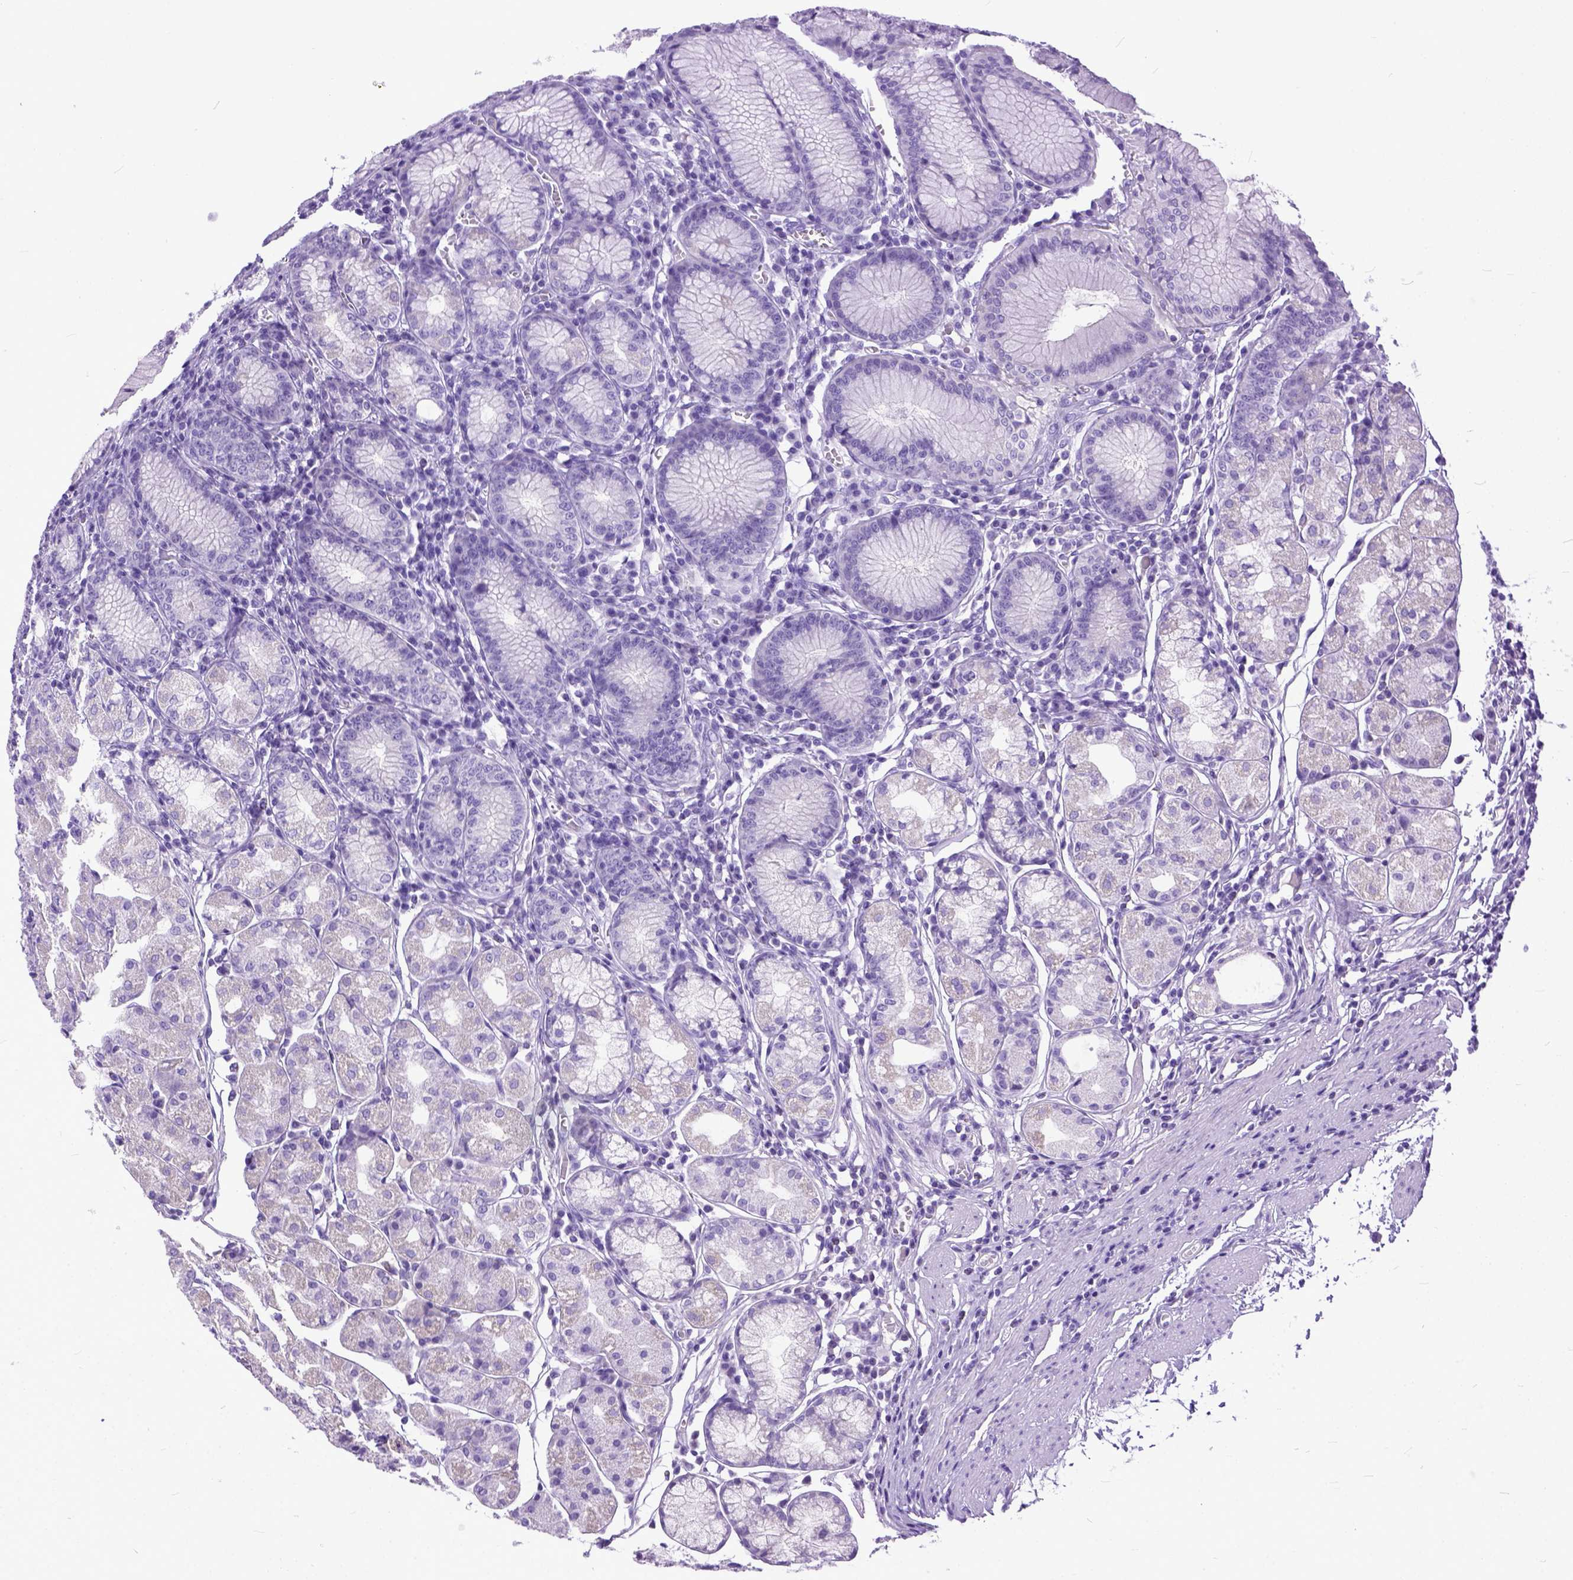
{"staining": {"intensity": "negative", "quantity": "none", "location": "none"}, "tissue": "stomach", "cell_type": "Glandular cells", "image_type": "normal", "snomed": [{"axis": "morphology", "description": "Normal tissue, NOS"}, {"axis": "topography", "description": "Stomach"}], "caption": "Immunohistochemistry photomicrograph of benign stomach stained for a protein (brown), which demonstrates no expression in glandular cells.", "gene": "PLK5", "patient": {"sex": "male", "age": 55}}